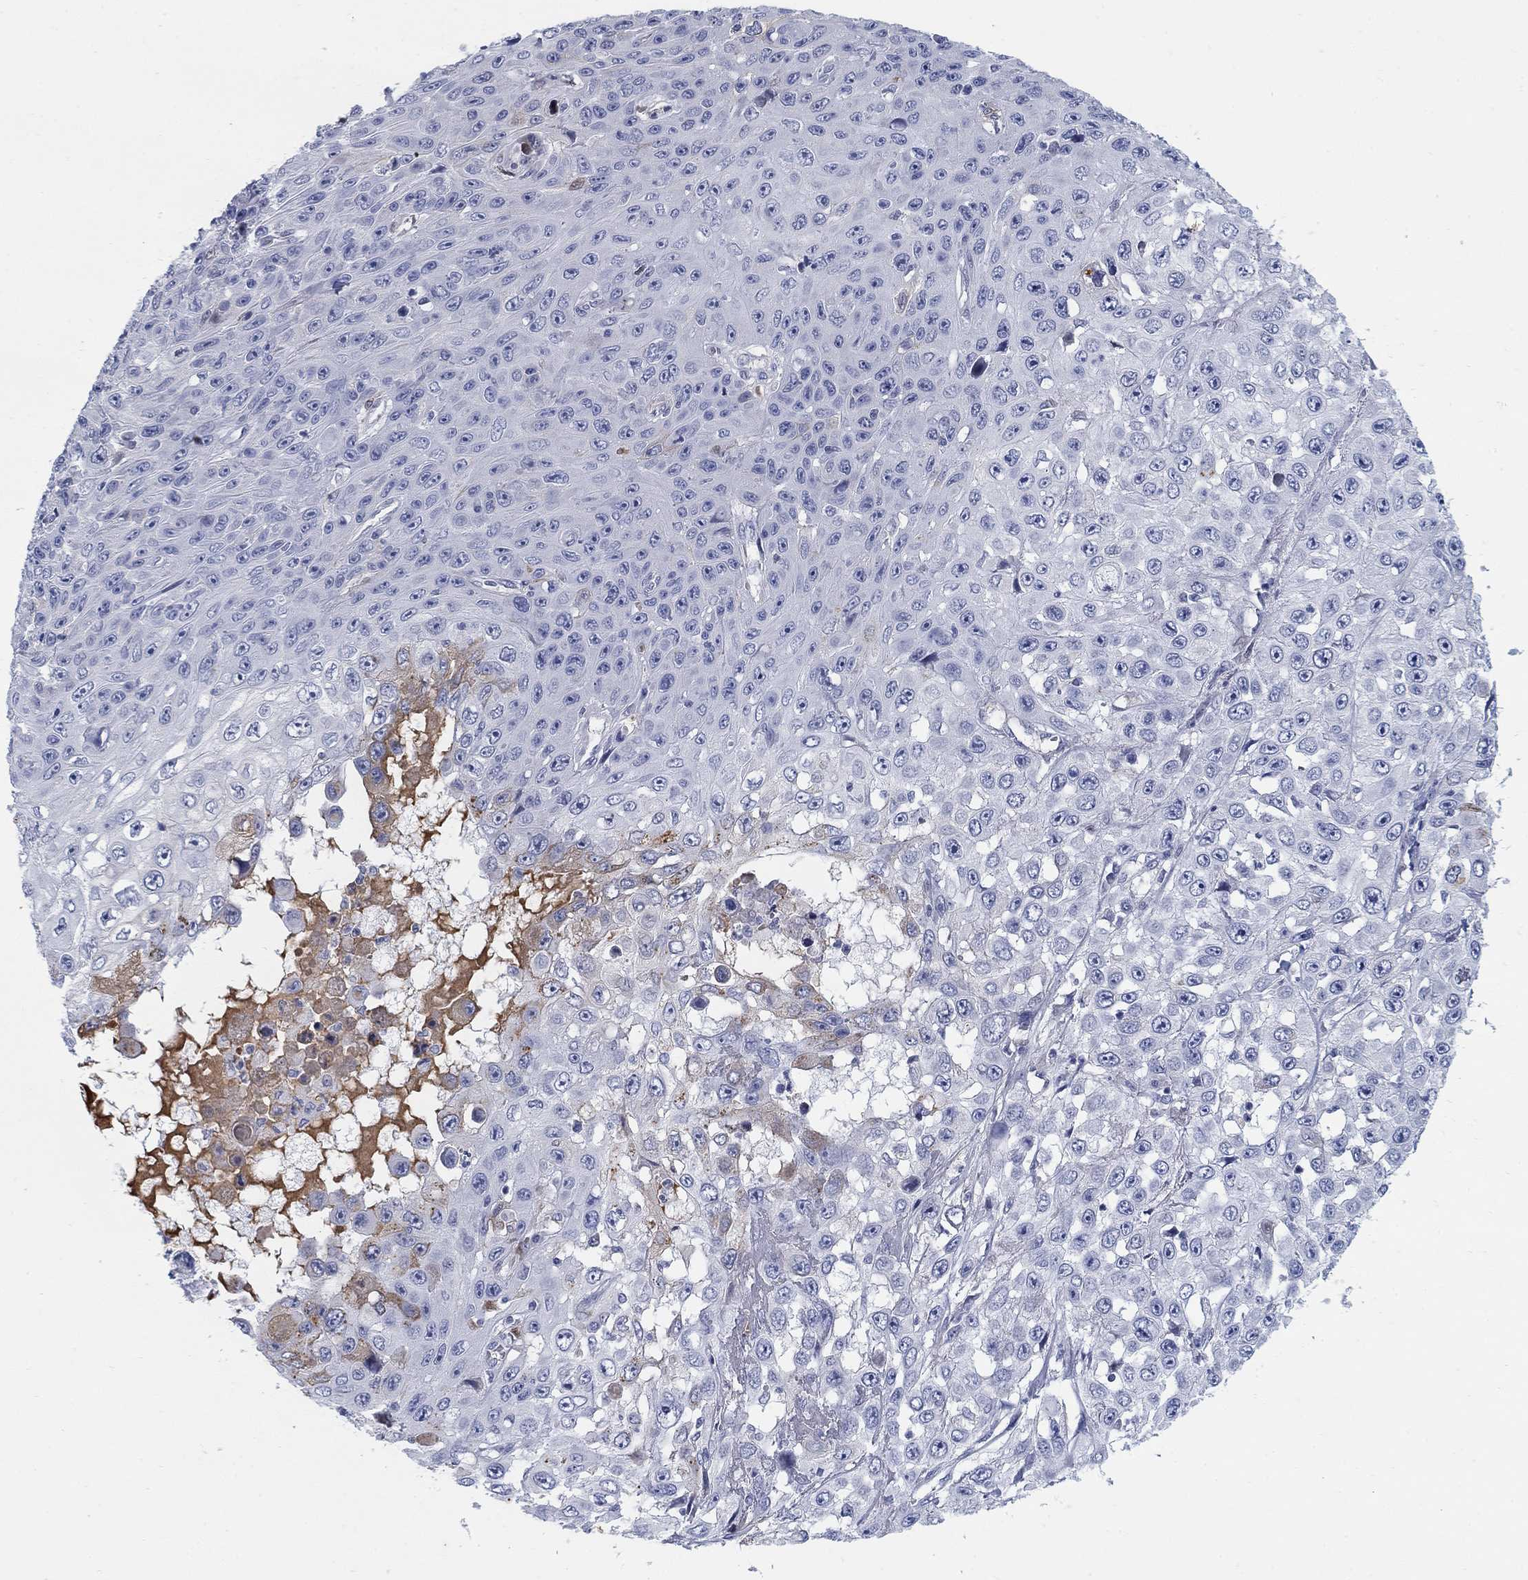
{"staining": {"intensity": "negative", "quantity": "none", "location": "none"}, "tissue": "skin cancer", "cell_type": "Tumor cells", "image_type": "cancer", "snomed": [{"axis": "morphology", "description": "Squamous cell carcinoma, NOS"}, {"axis": "topography", "description": "Skin"}], "caption": "The IHC micrograph has no significant expression in tumor cells of skin squamous cell carcinoma tissue. (Stains: DAB (3,3'-diaminobenzidine) immunohistochemistry (IHC) with hematoxylin counter stain, Microscopy: brightfield microscopy at high magnification).", "gene": "HEATR4", "patient": {"sex": "male", "age": 82}}